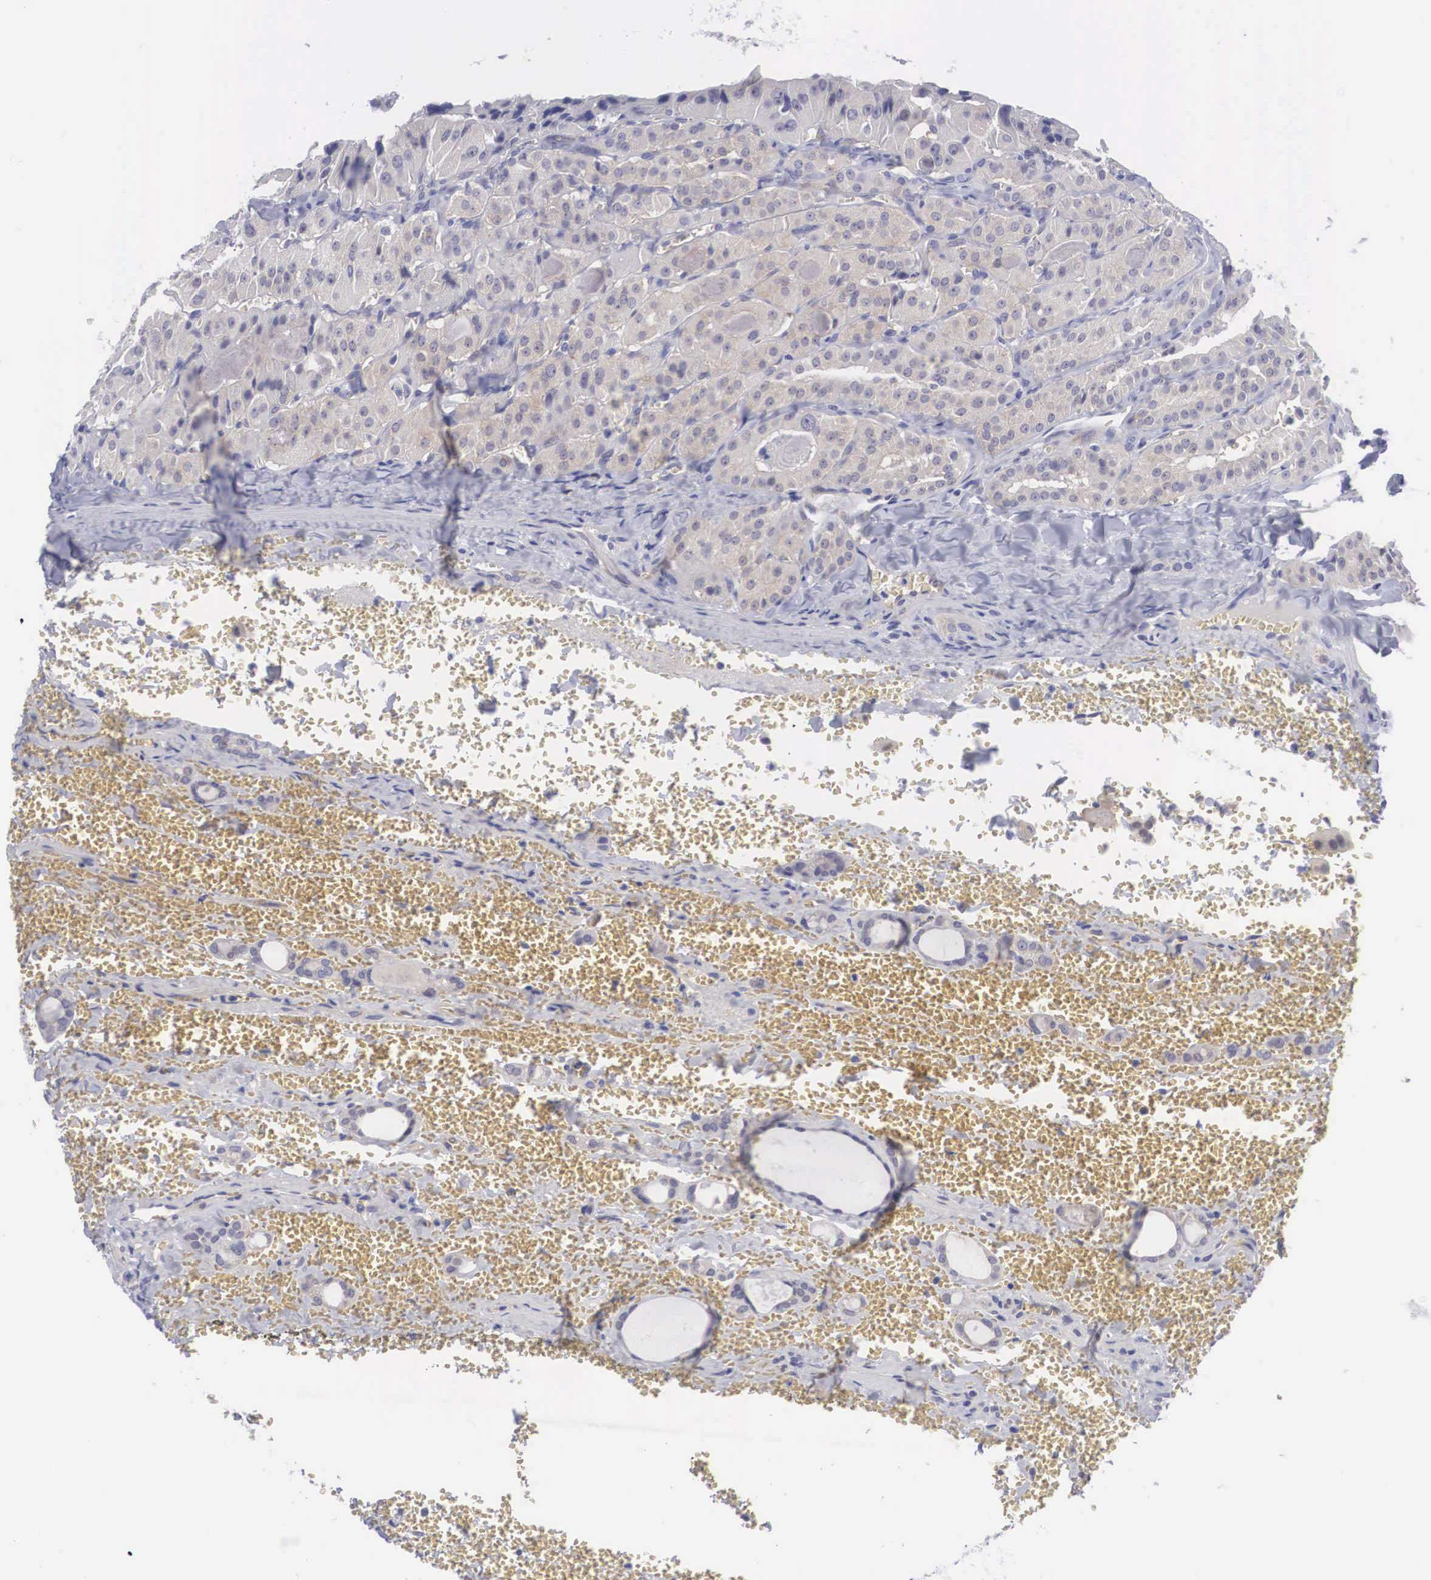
{"staining": {"intensity": "weak", "quantity": "25%-75%", "location": "cytoplasmic/membranous"}, "tissue": "thyroid cancer", "cell_type": "Tumor cells", "image_type": "cancer", "snomed": [{"axis": "morphology", "description": "Carcinoma, NOS"}, {"axis": "topography", "description": "Thyroid gland"}], "caption": "A high-resolution micrograph shows IHC staining of thyroid cancer (carcinoma), which displays weak cytoplasmic/membranous staining in approximately 25%-75% of tumor cells.", "gene": "MAST4", "patient": {"sex": "male", "age": 76}}